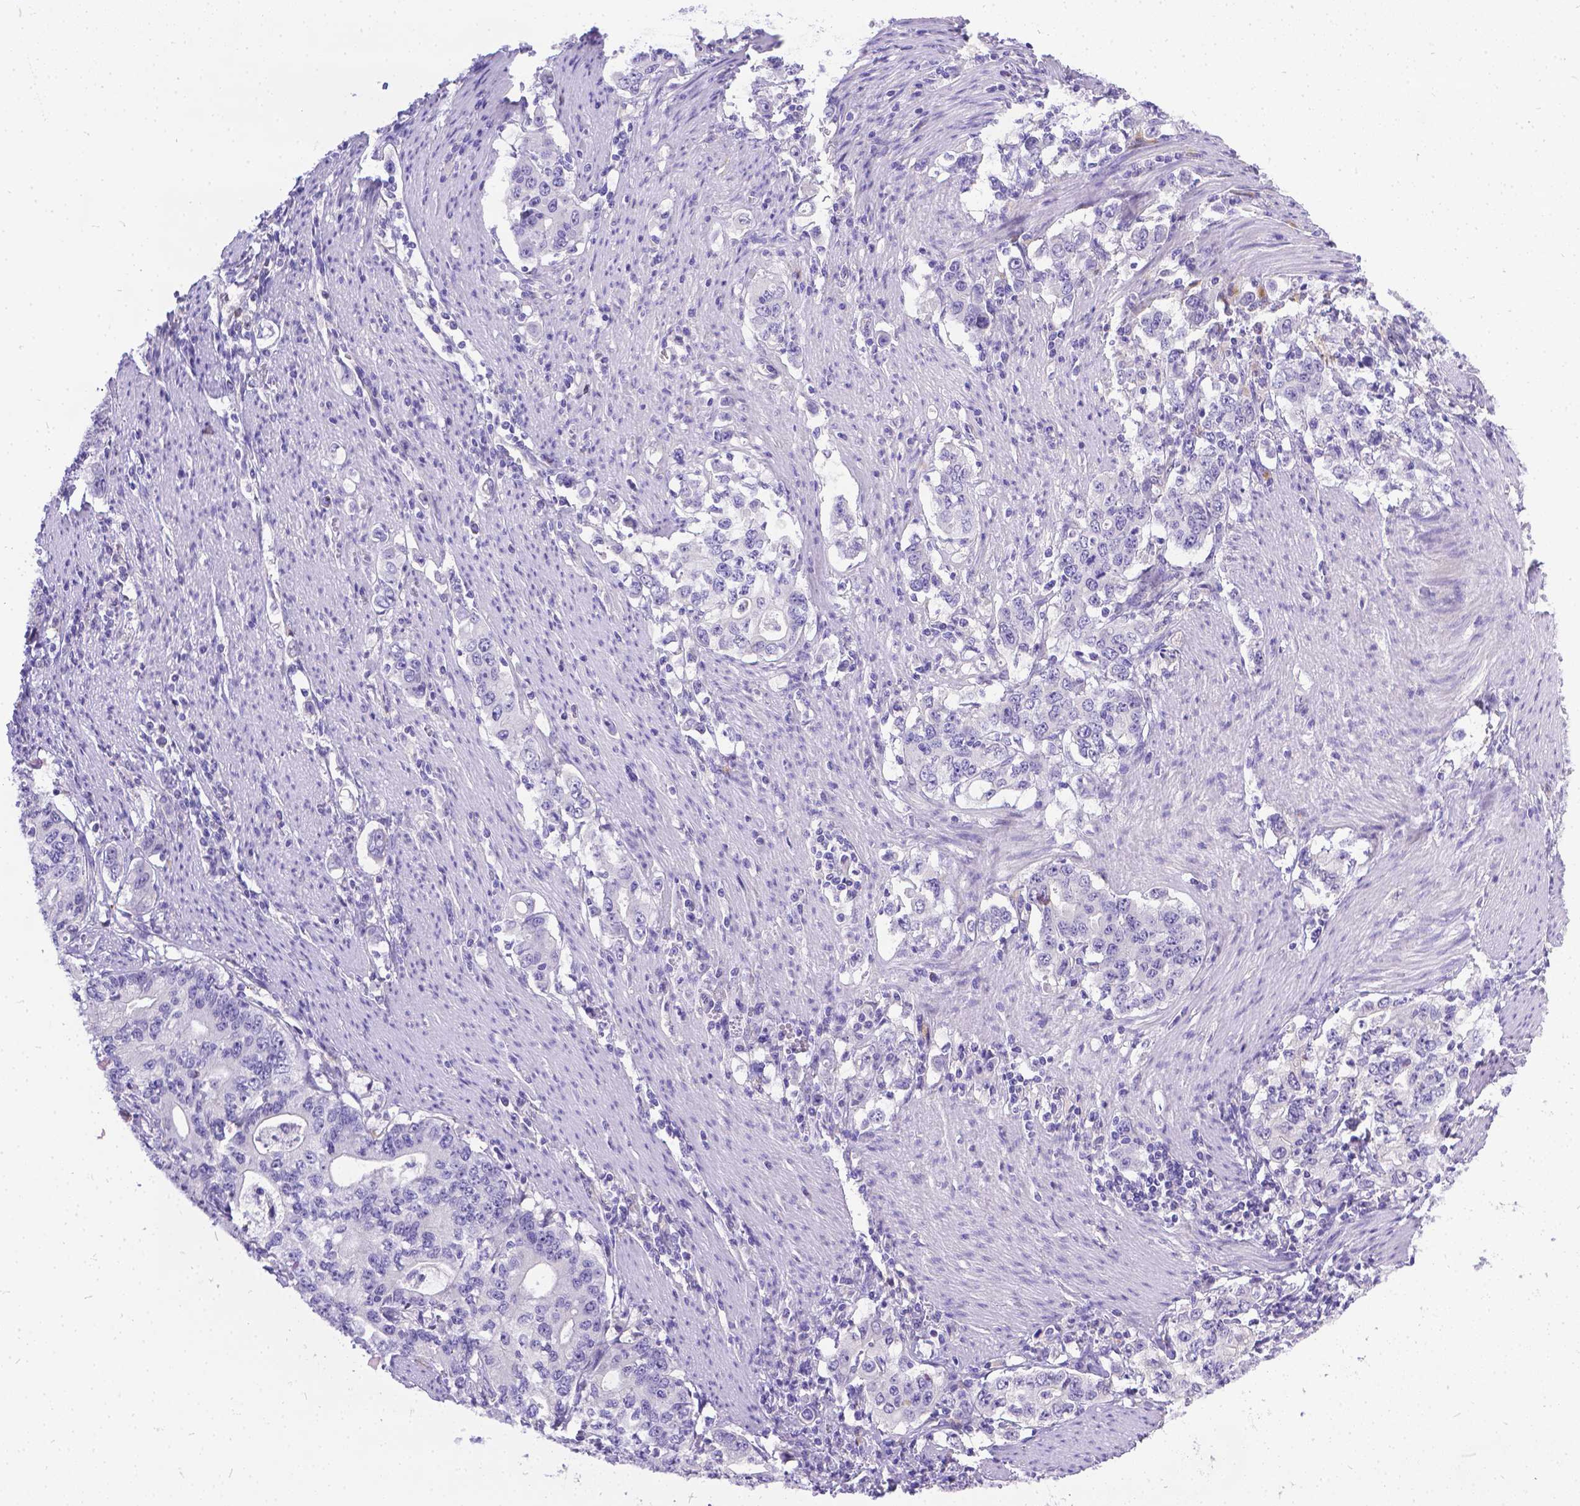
{"staining": {"intensity": "negative", "quantity": "none", "location": "none"}, "tissue": "stomach cancer", "cell_type": "Tumor cells", "image_type": "cancer", "snomed": [{"axis": "morphology", "description": "Adenocarcinoma, NOS"}, {"axis": "topography", "description": "Stomach, lower"}], "caption": "A high-resolution image shows immunohistochemistry staining of stomach cancer, which displays no significant positivity in tumor cells.", "gene": "DLEC1", "patient": {"sex": "female", "age": 72}}